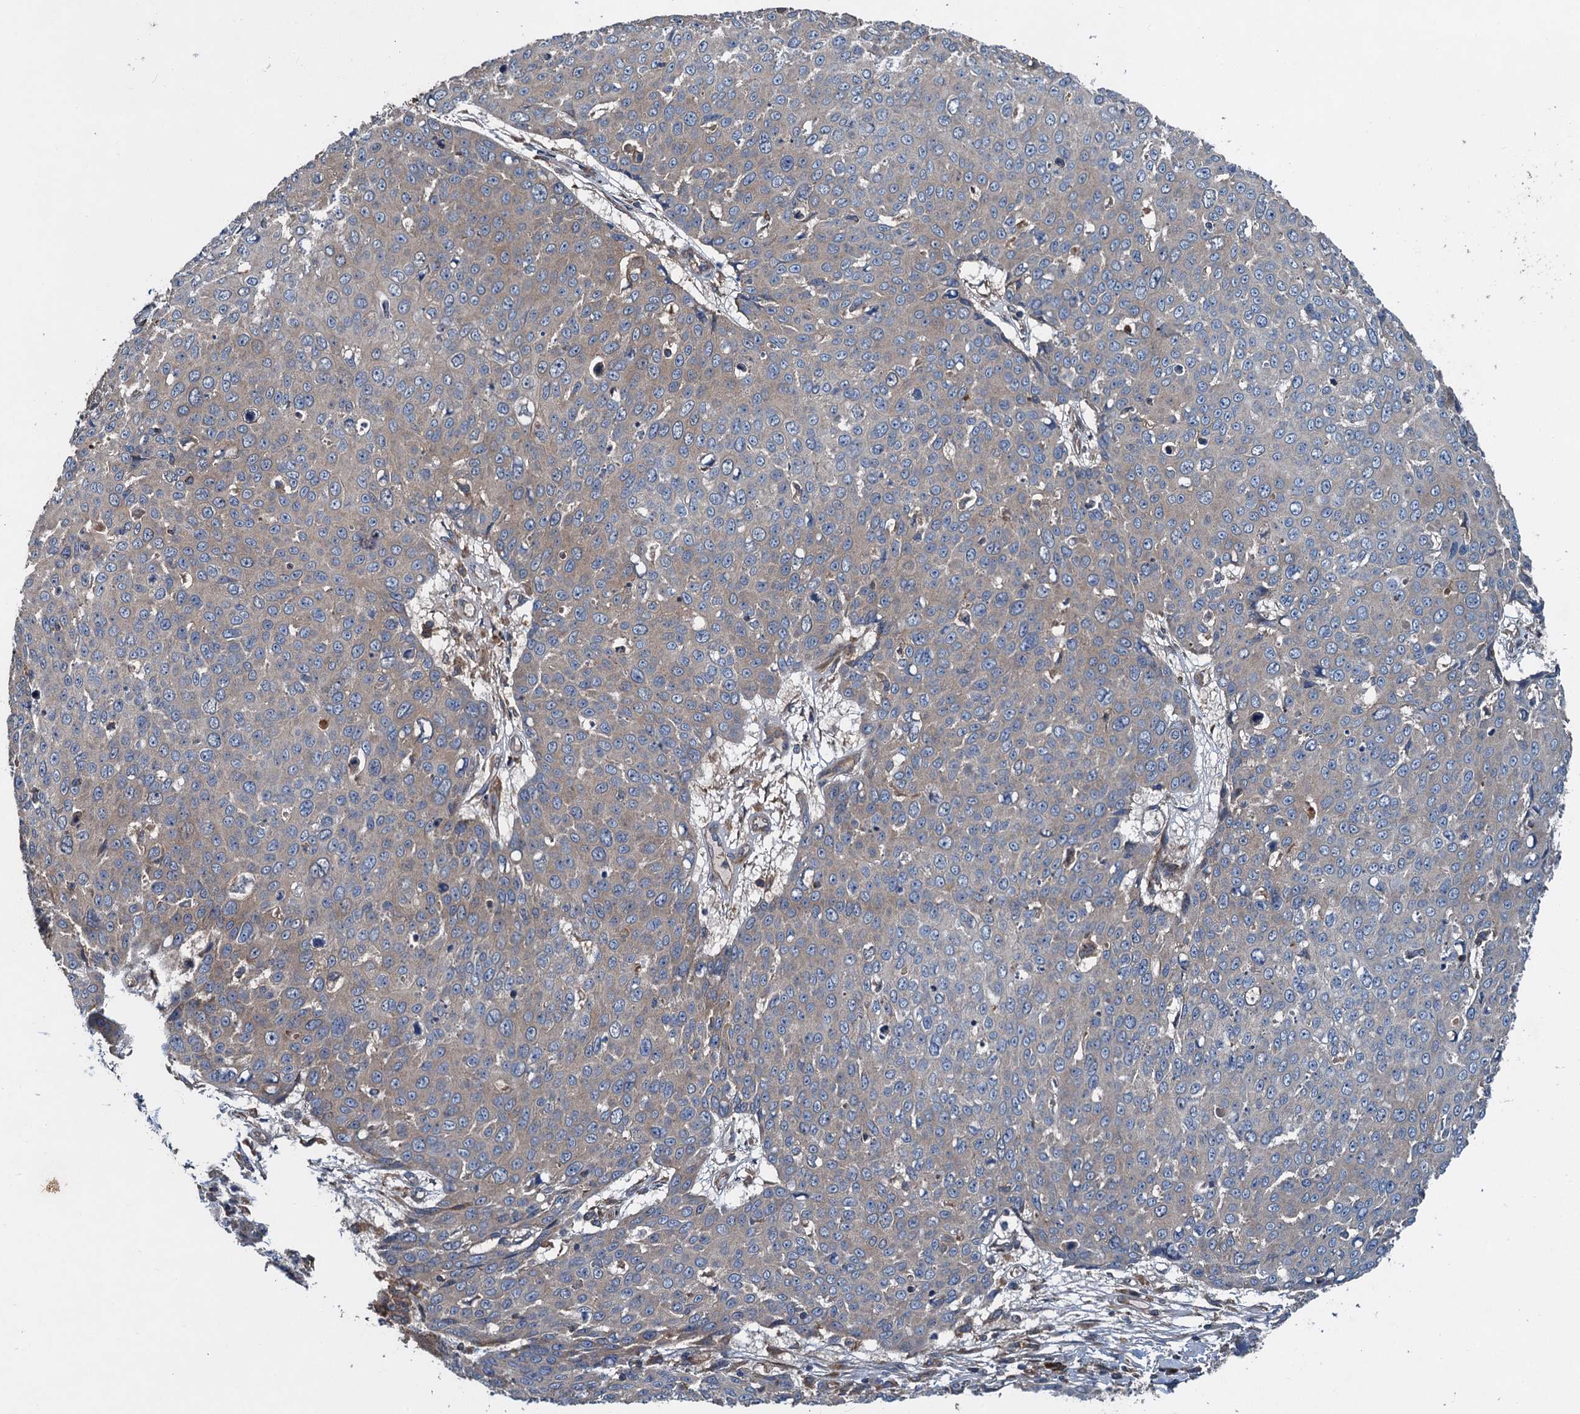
{"staining": {"intensity": "weak", "quantity": "<25%", "location": "cytoplasmic/membranous"}, "tissue": "skin cancer", "cell_type": "Tumor cells", "image_type": "cancer", "snomed": [{"axis": "morphology", "description": "Squamous cell carcinoma, NOS"}, {"axis": "topography", "description": "Skin"}], "caption": "Skin cancer (squamous cell carcinoma) stained for a protein using IHC displays no expression tumor cells.", "gene": "COG3", "patient": {"sex": "male", "age": 71}}